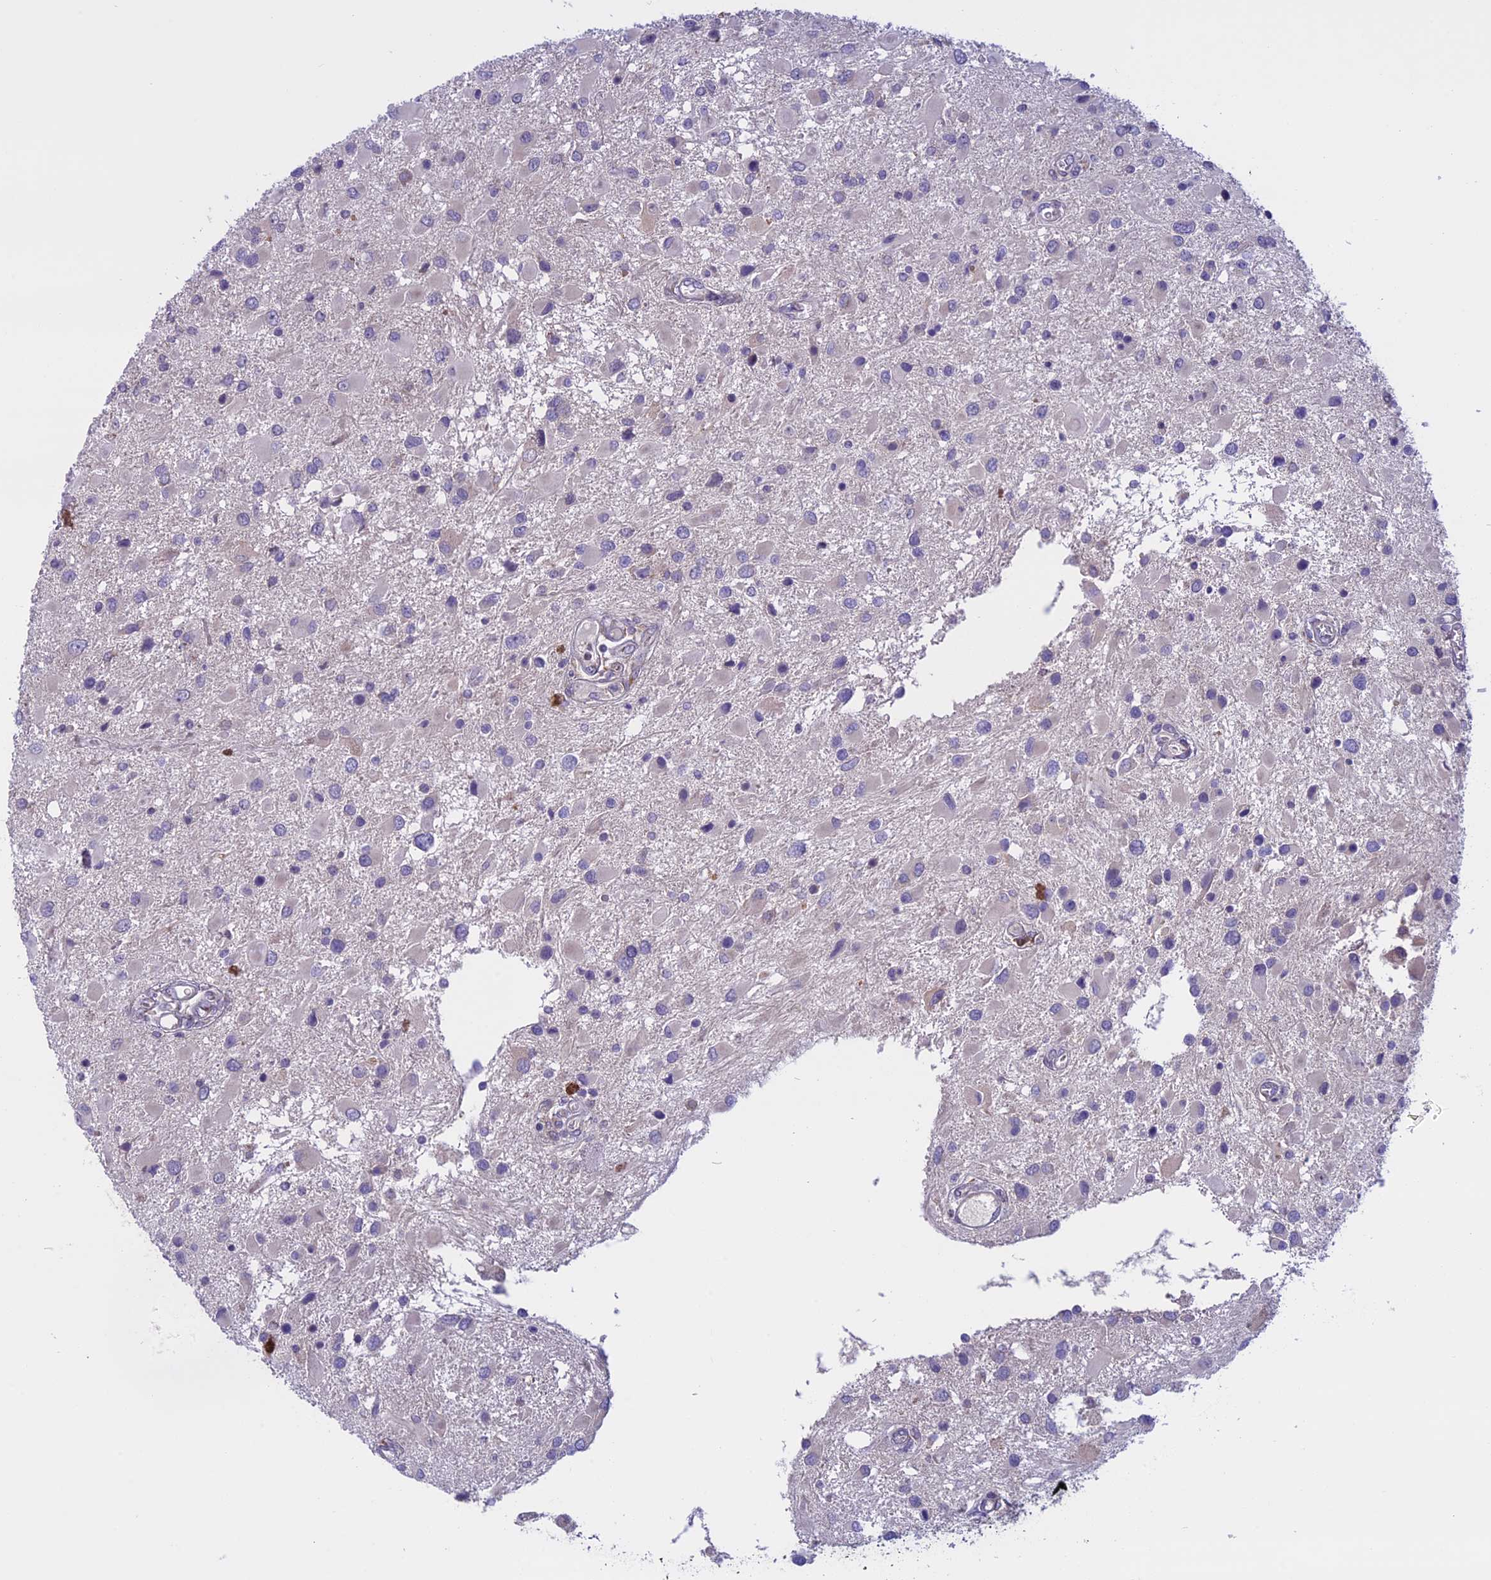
{"staining": {"intensity": "negative", "quantity": "none", "location": "none"}, "tissue": "glioma", "cell_type": "Tumor cells", "image_type": "cancer", "snomed": [{"axis": "morphology", "description": "Glioma, malignant, High grade"}, {"axis": "topography", "description": "Brain"}], "caption": "Human high-grade glioma (malignant) stained for a protein using immunohistochemistry (IHC) shows no staining in tumor cells.", "gene": "DCTN5", "patient": {"sex": "male", "age": 53}}